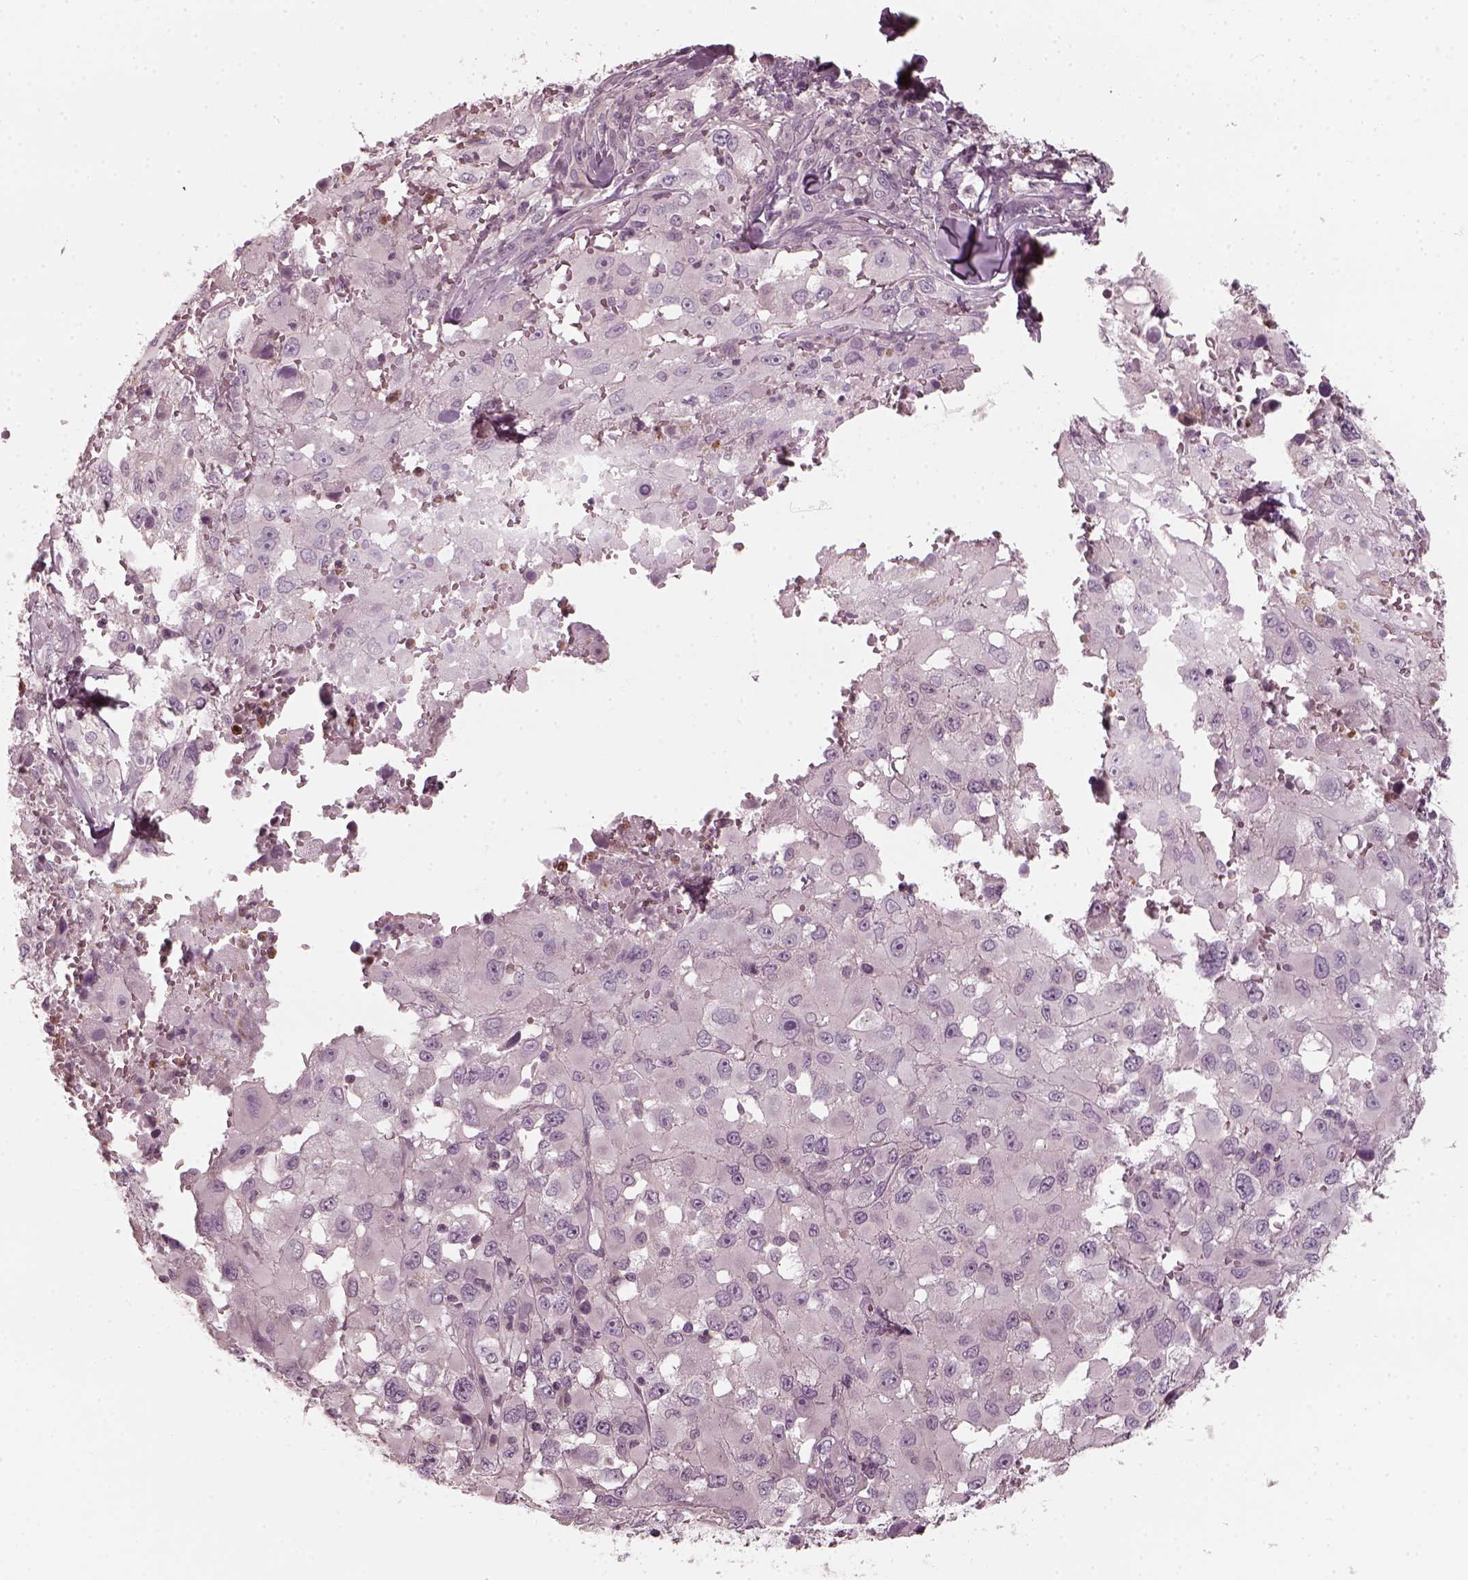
{"staining": {"intensity": "negative", "quantity": "none", "location": "none"}, "tissue": "melanoma", "cell_type": "Tumor cells", "image_type": "cancer", "snomed": [{"axis": "morphology", "description": "Malignant melanoma, Metastatic site"}, {"axis": "topography", "description": "Lymph node"}], "caption": "The photomicrograph shows no staining of tumor cells in malignant melanoma (metastatic site). (DAB (3,3'-diaminobenzidine) IHC with hematoxylin counter stain).", "gene": "CHIT1", "patient": {"sex": "male", "age": 50}}